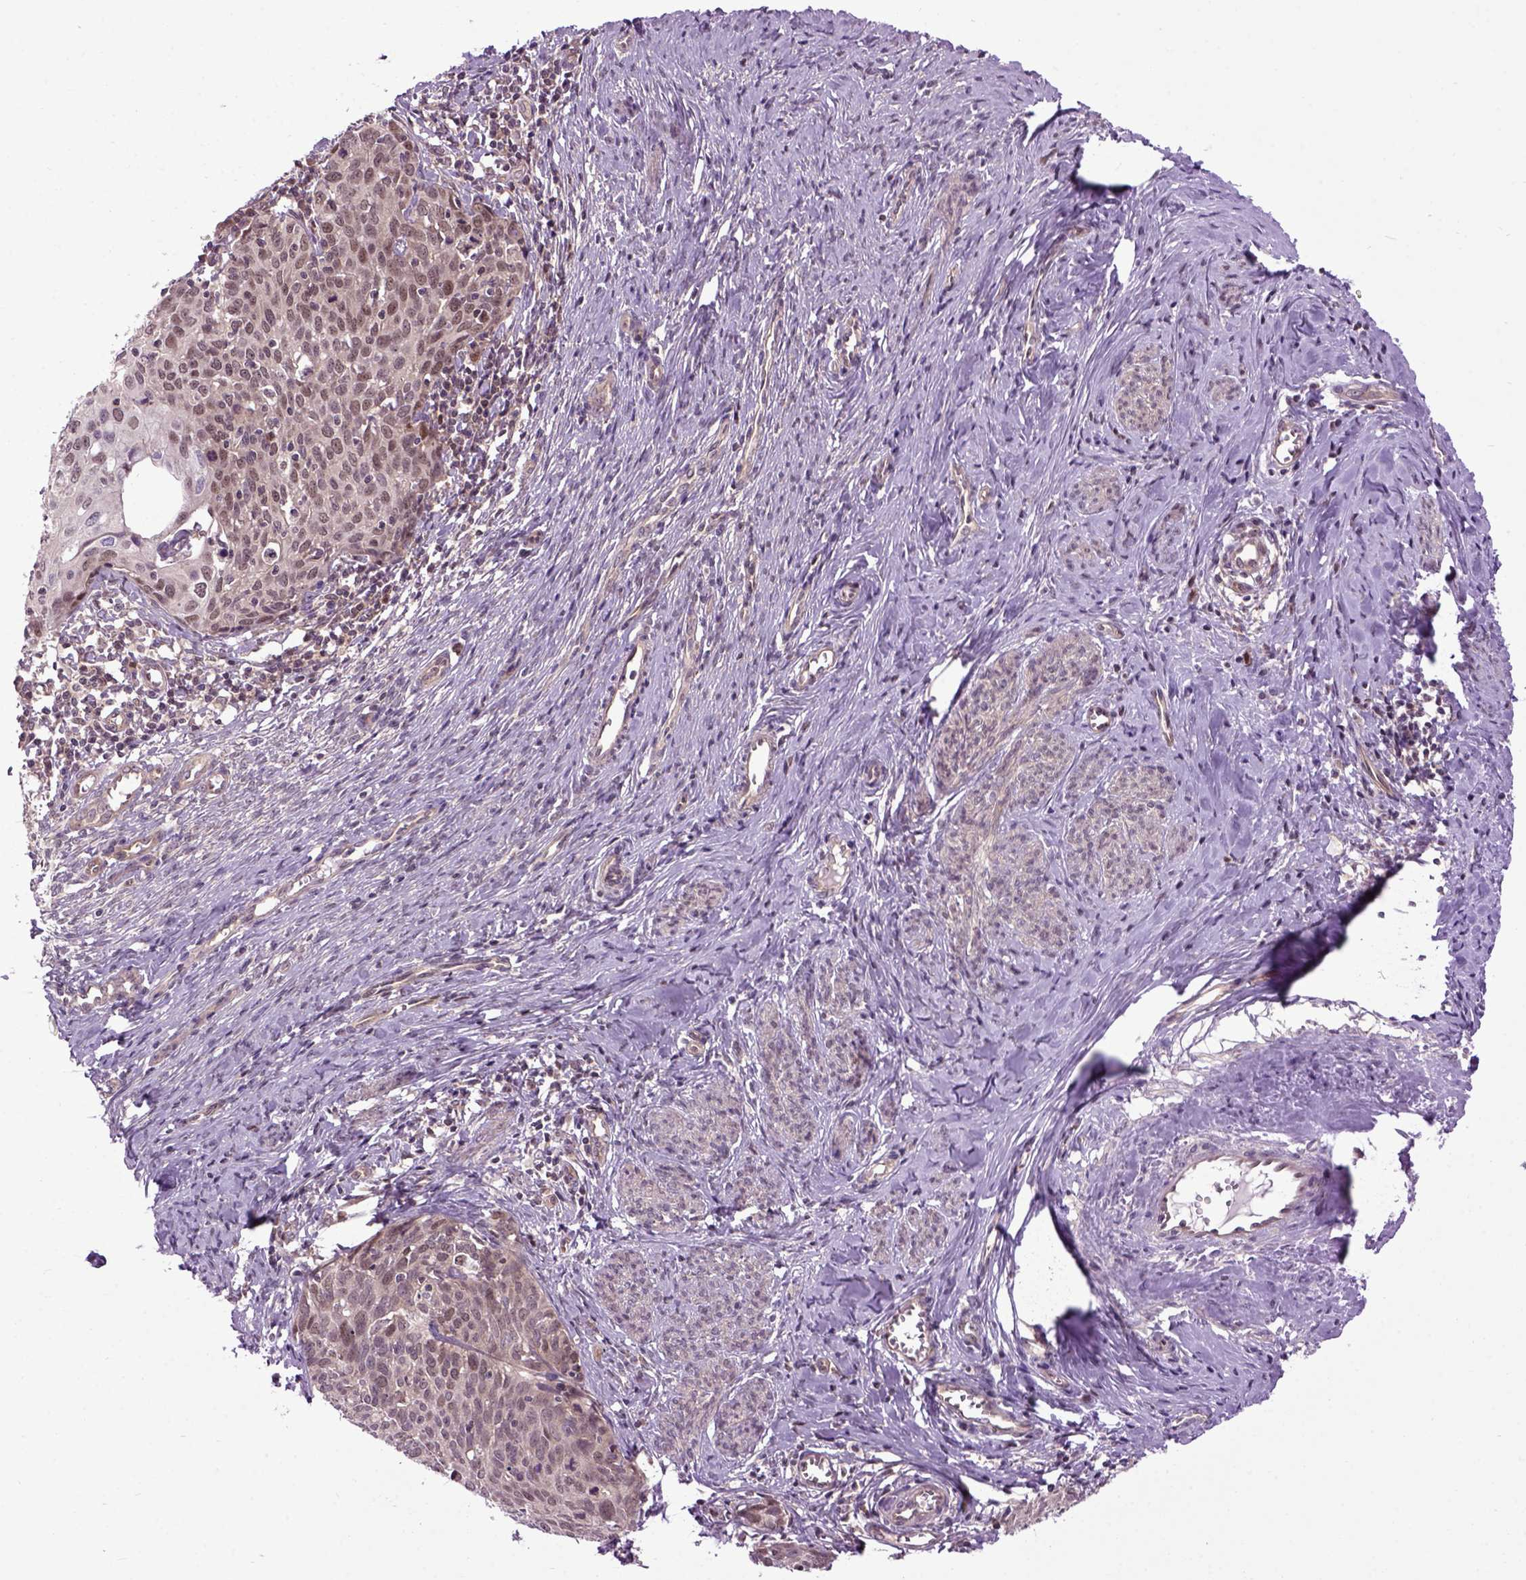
{"staining": {"intensity": "moderate", "quantity": "<25%", "location": "nuclear"}, "tissue": "cervical cancer", "cell_type": "Tumor cells", "image_type": "cancer", "snomed": [{"axis": "morphology", "description": "Squamous cell carcinoma, NOS"}, {"axis": "topography", "description": "Cervix"}], "caption": "Squamous cell carcinoma (cervical) stained with a protein marker reveals moderate staining in tumor cells.", "gene": "WDR48", "patient": {"sex": "female", "age": 62}}